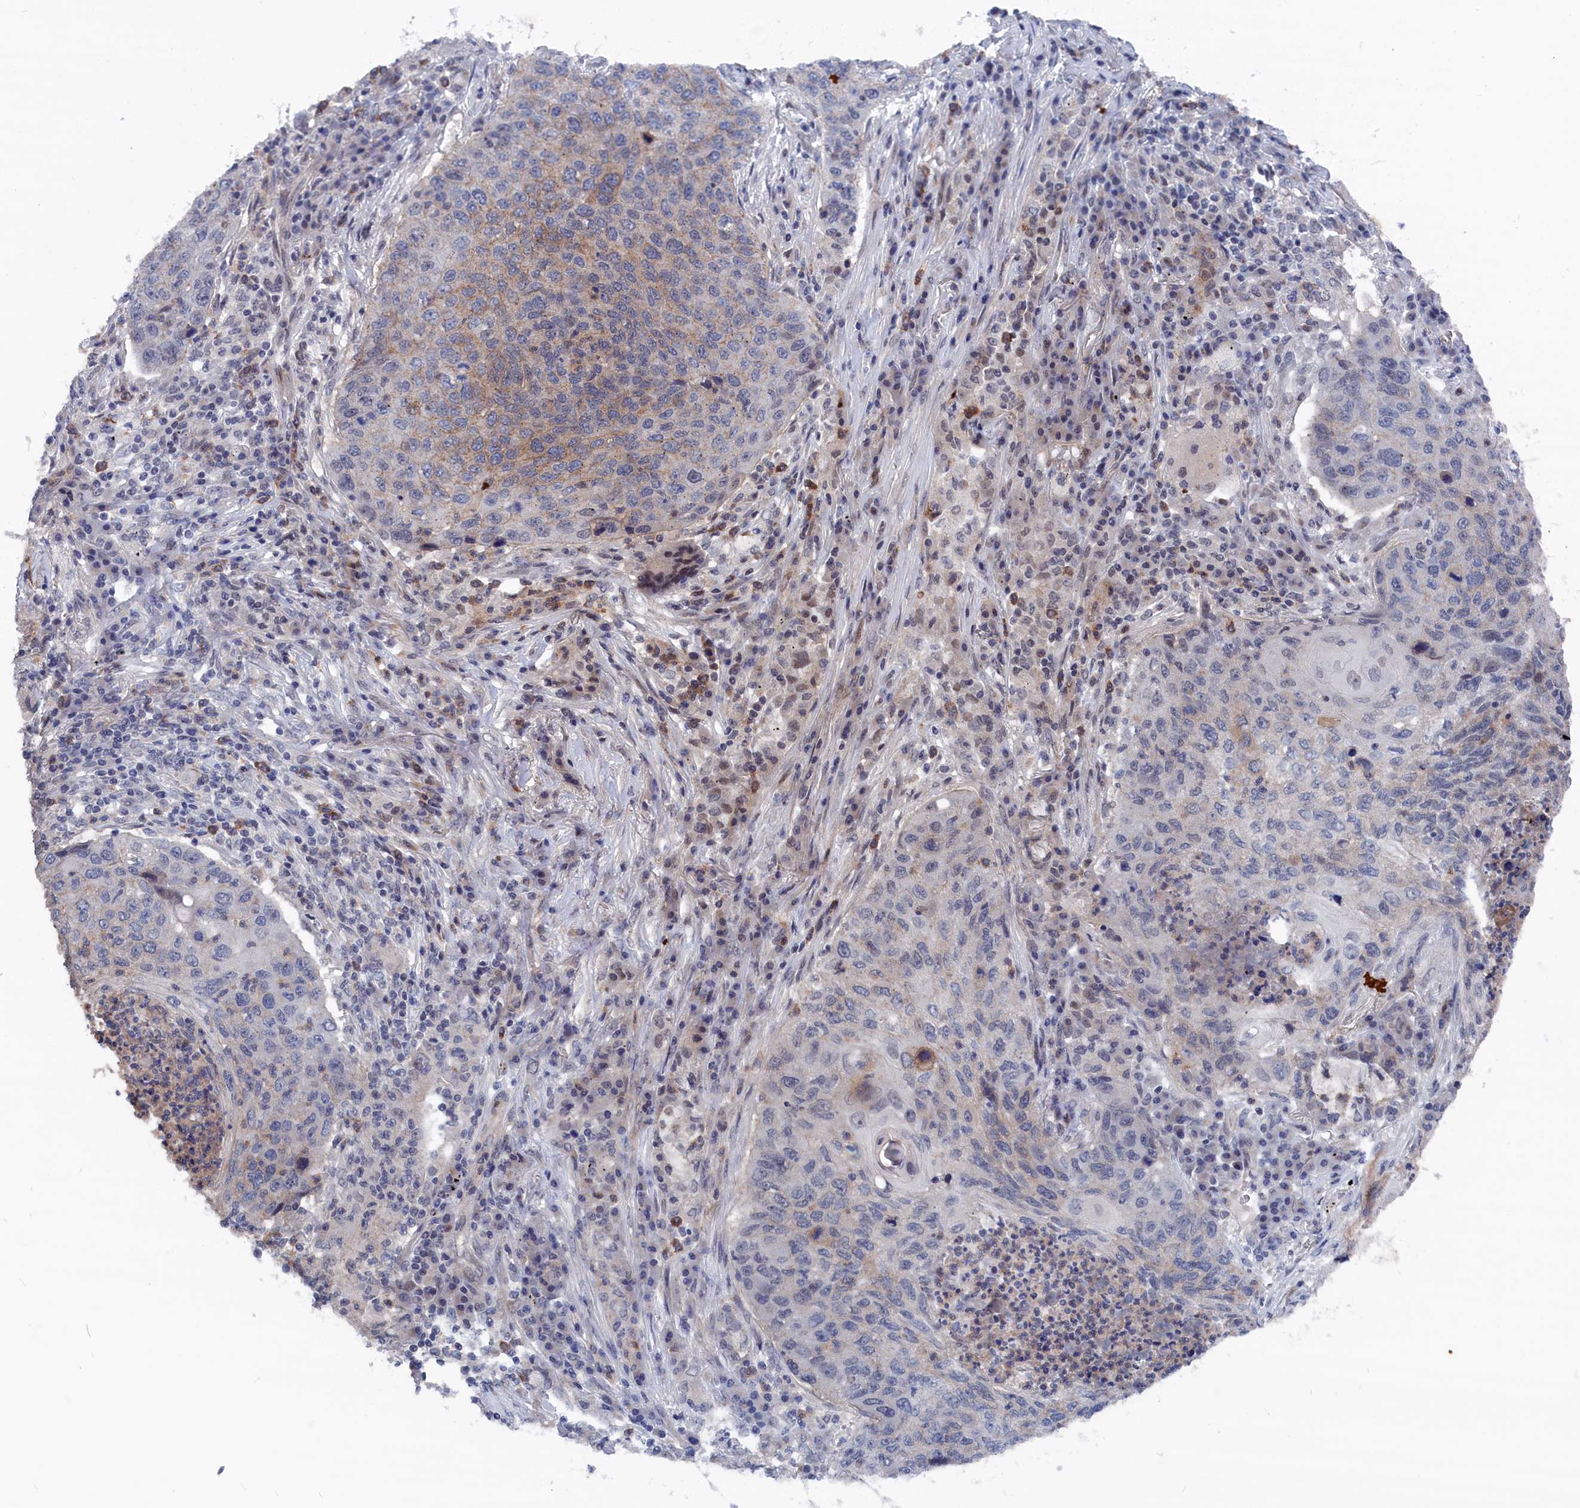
{"staining": {"intensity": "weak", "quantity": "<25%", "location": "cytoplasmic/membranous"}, "tissue": "lung cancer", "cell_type": "Tumor cells", "image_type": "cancer", "snomed": [{"axis": "morphology", "description": "Squamous cell carcinoma, NOS"}, {"axis": "topography", "description": "Lung"}], "caption": "A photomicrograph of human lung cancer is negative for staining in tumor cells.", "gene": "MARCHF3", "patient": {"sex": "female", "age": 63}}